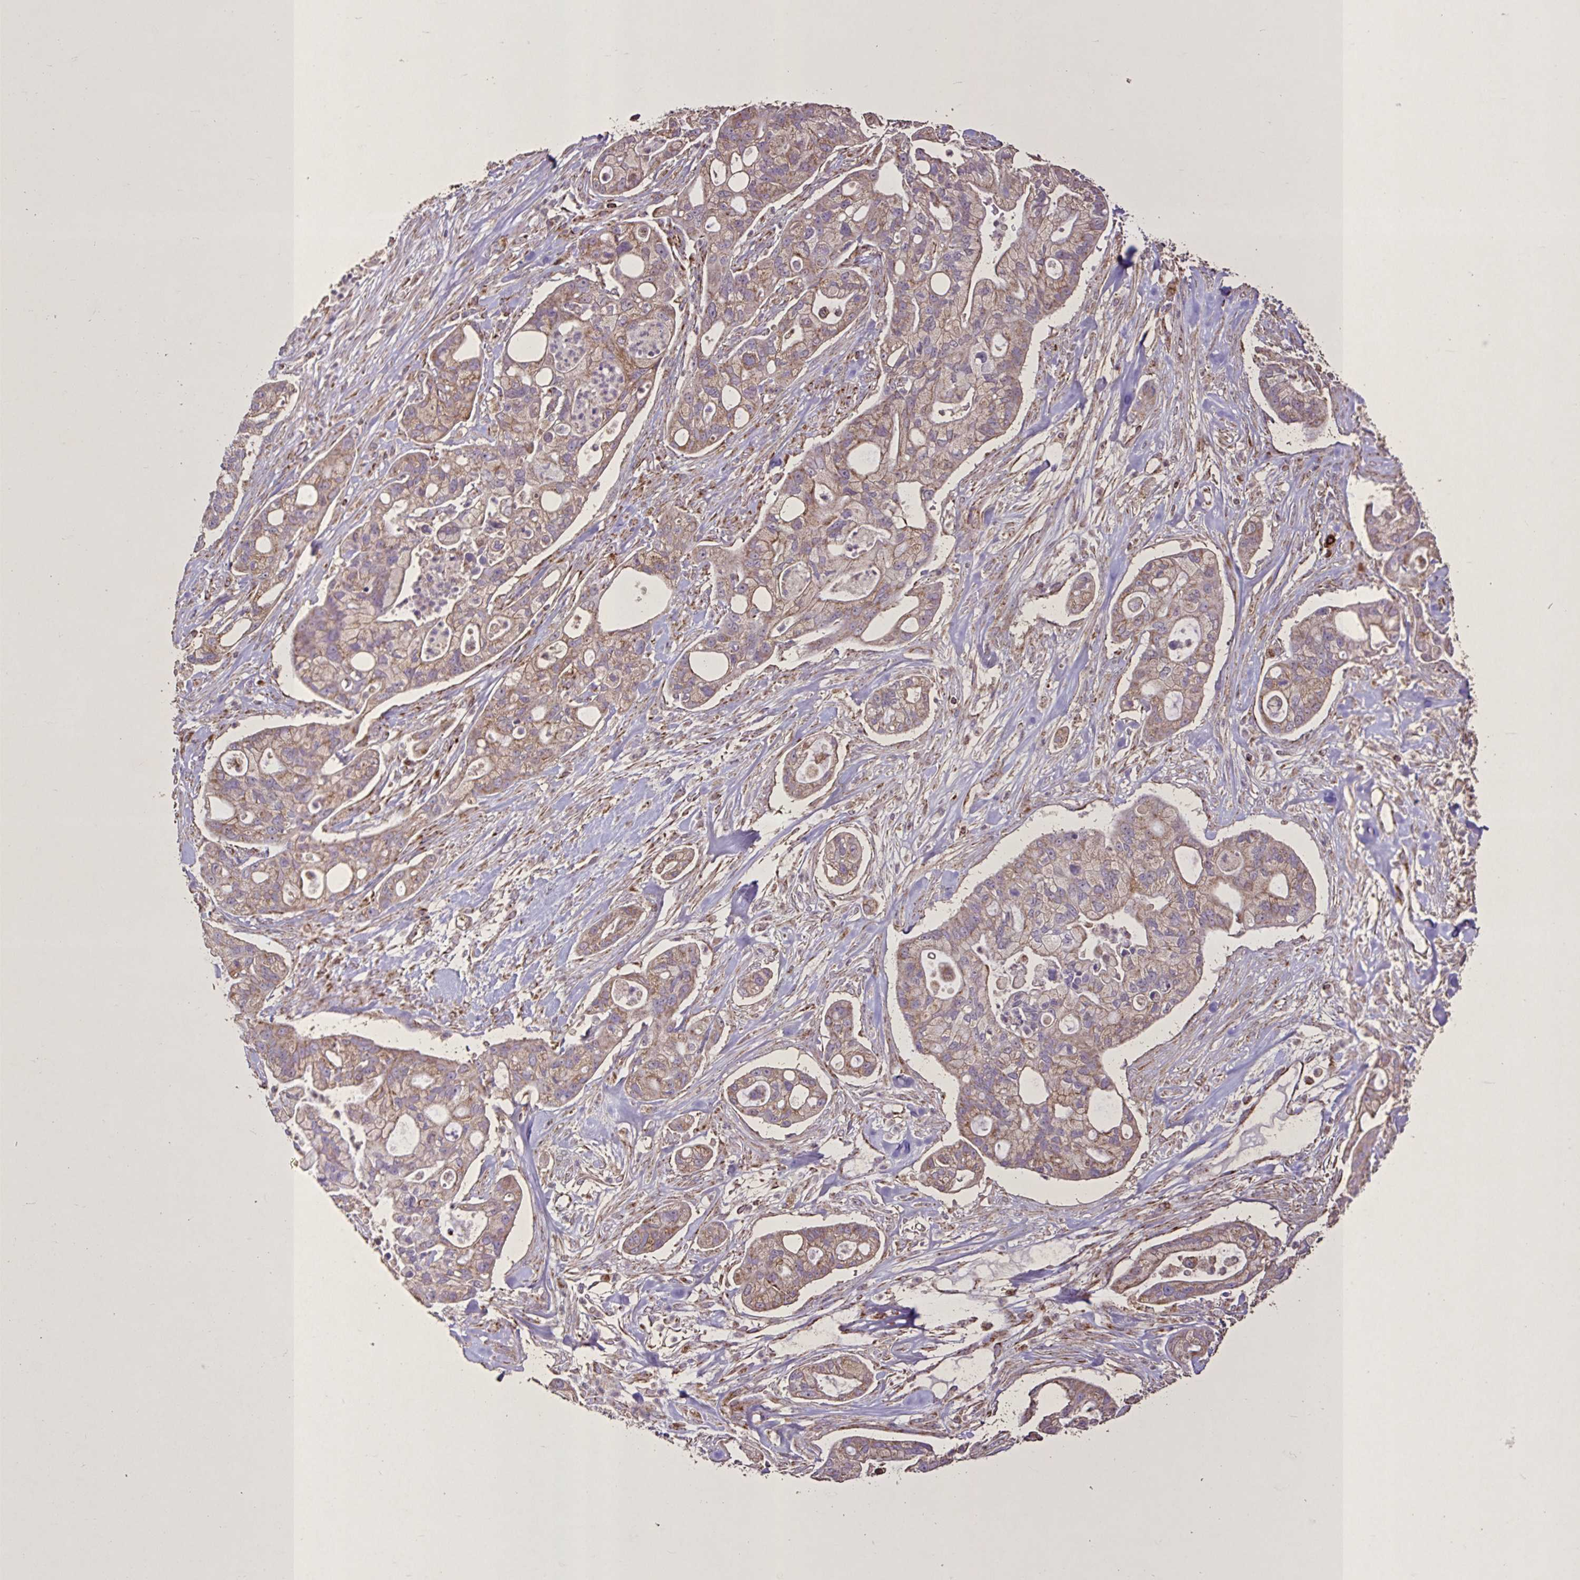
{"staining": {"intensity": "weak", "quantity": "25%-75%", "location": "cytoplasmic/membranous"}, "tissue": "pancreatic cancer", "cell_type": "Tumor cells", "image_type": "cancer", "snomed": [{"axis": "morphology", "description": "Adenocarcinoma, NOS"}, {"axis": "topography", "description": "Pancreas"}], "caption": "An image of pancreatic cancer stained for a protein shows weak cytoplasmic/membranous brown staining in tumor cells. The staining was performed using DAB to visualize the protein expression in brown, while the nuclei were stained in blue with hematoxylin (Magnification: 20x).", "gene": "AGK", "patient": {"sex": "female", "age": 69}}